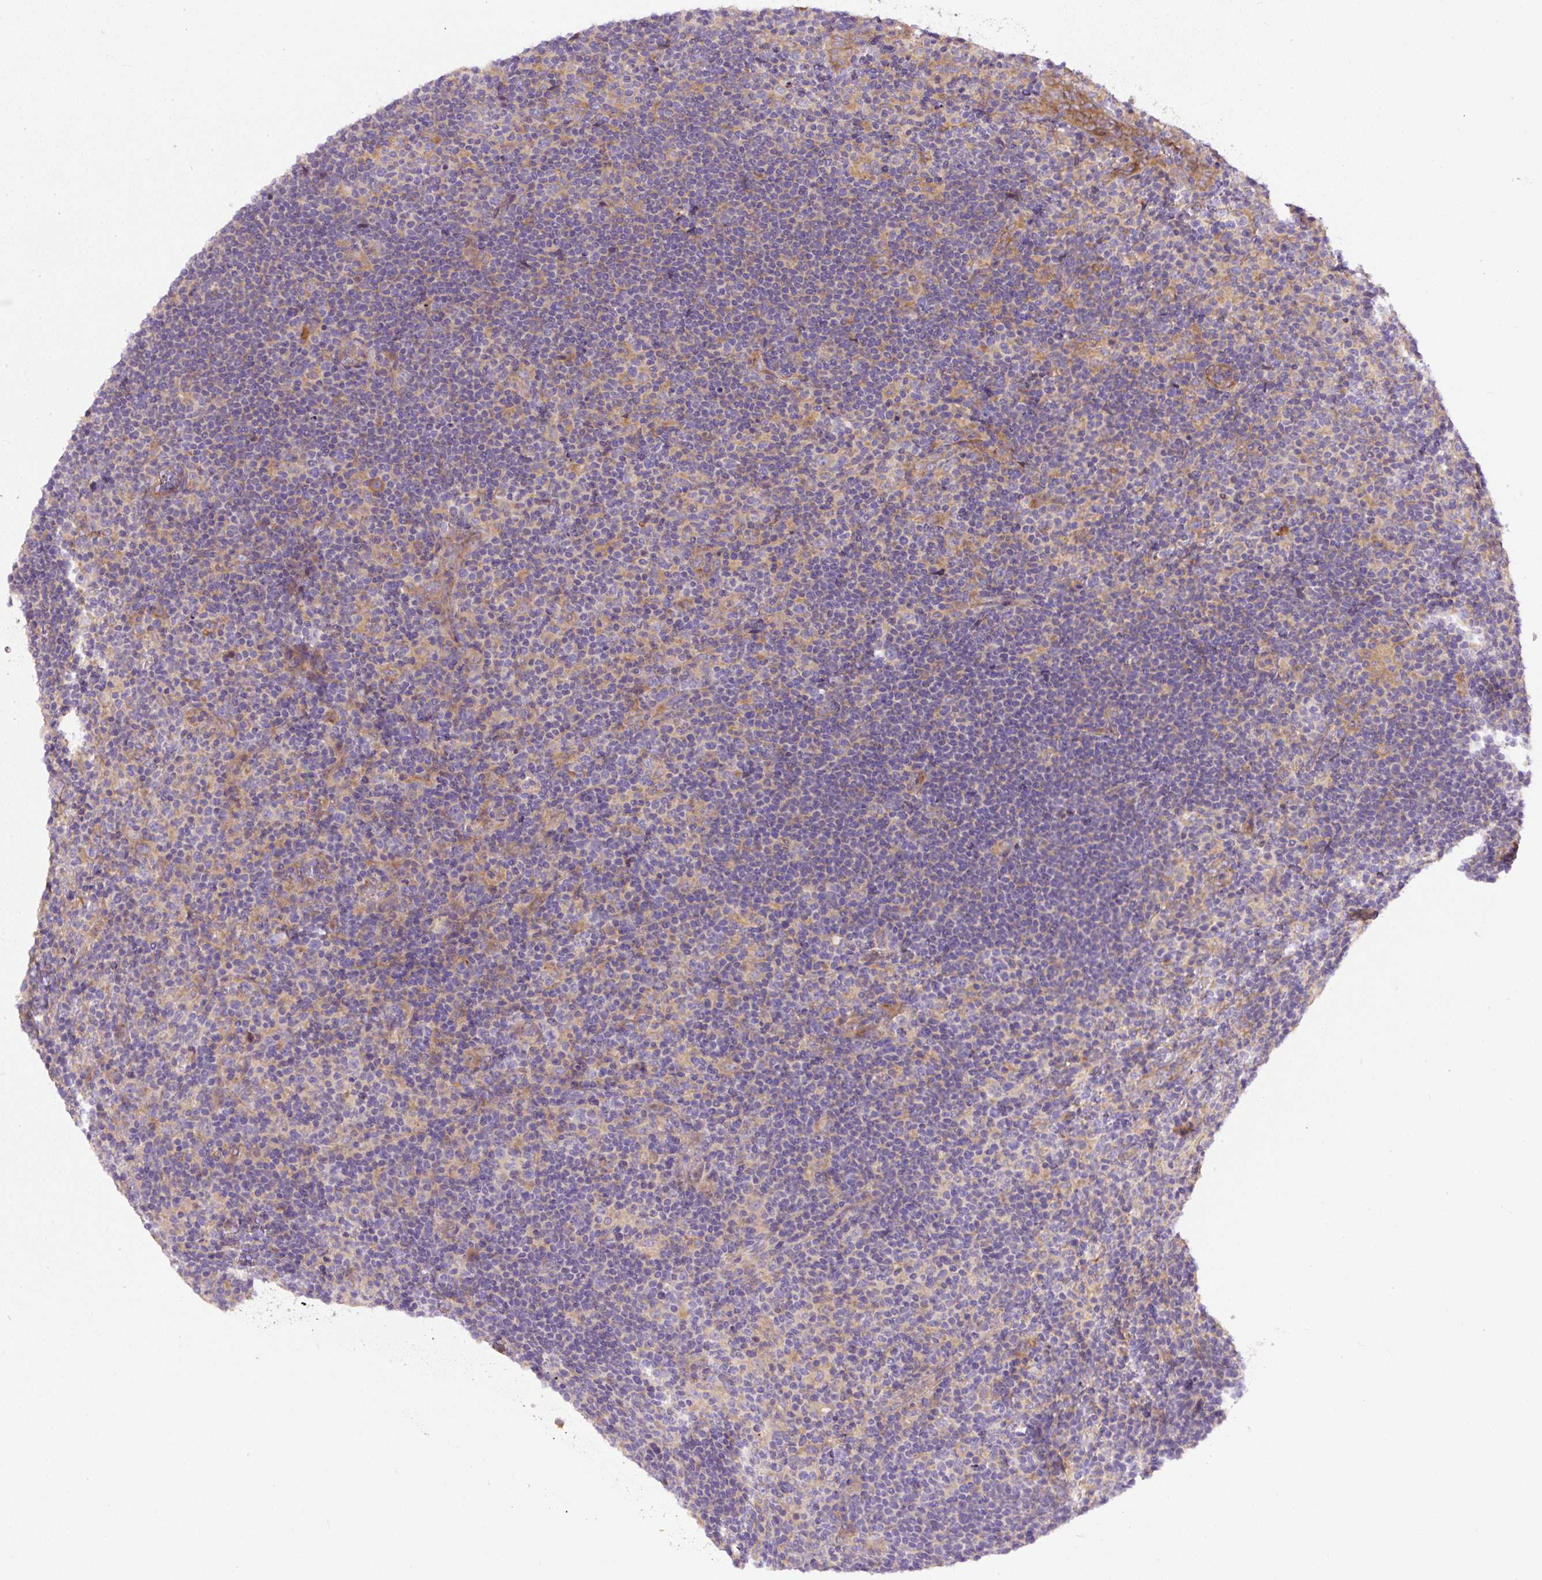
{"staining": {"intensity": "moderate", "quantity": ">75%", "location": "cytoplasmic/membranous"}, "tissue": "lymphoma", "cell_type": "Tumor cells", "image_type": "cancer", "snomed": [{"axis": "morphology", "description": "Hodgkin's disease, NOS"}, {"axis": "topography", "description": "Lymph node"}], "caption": "Protein staining of lymphoma tissue displays moderate cytoplasmic/membranous positivity in approximately >75% of tumor cells.", "gene": "DAPK1", "patient": {"sex": "female", "age": 57}}